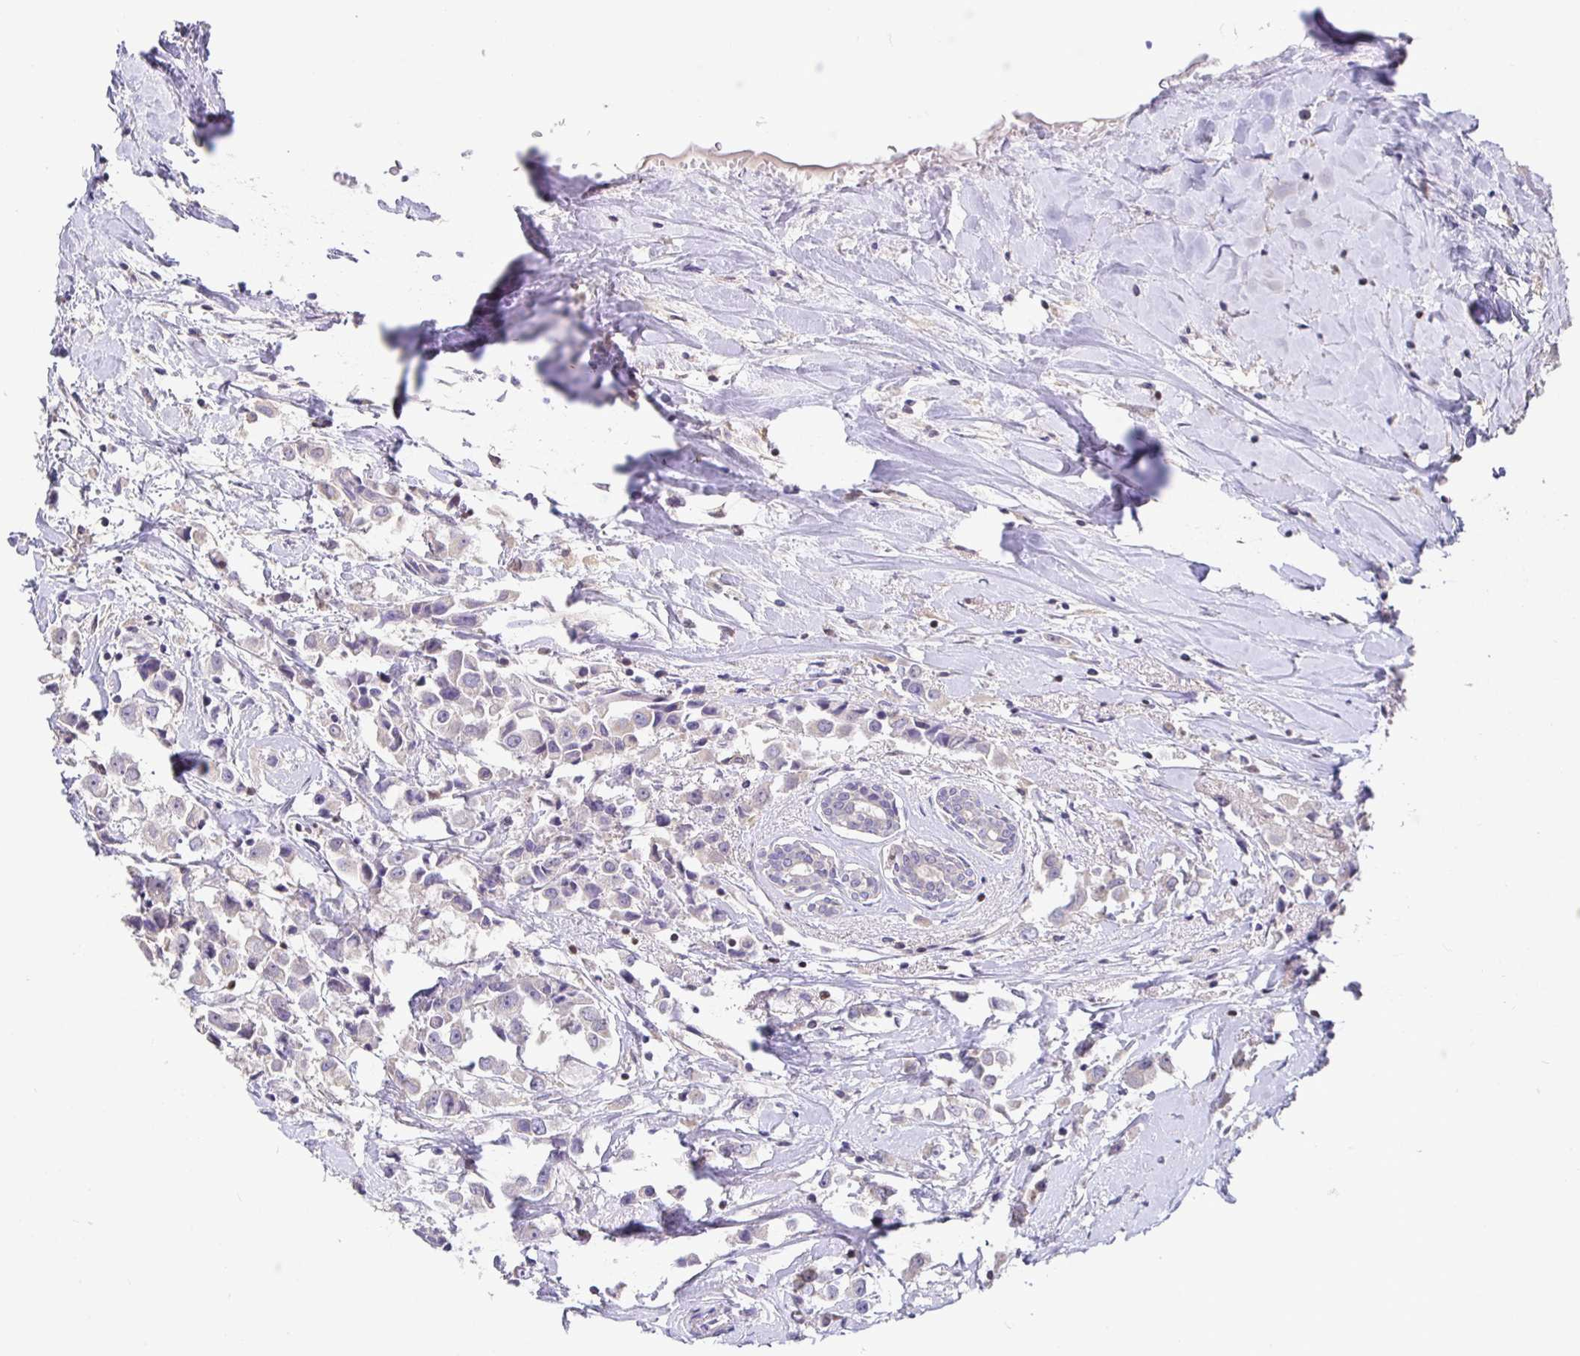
{"staining": {"intensity": "negative", "quantity": "none", "location": "none"}, "tissue": "breast cancer", "cell_type": "Tumor cells", "image_type": "cancer", "snomed": [{"axis": "morphology", "description": "Duct carcinoma"}, {"axis": "topography", "description": "Breast"}], "caption": "A photomicrograph of human breast cancer (infiltrating ductal carcinoma) is negative for staining in tumor cells.", "gene": "SATB1", "patient": {"sex": "female", "age": 61}}